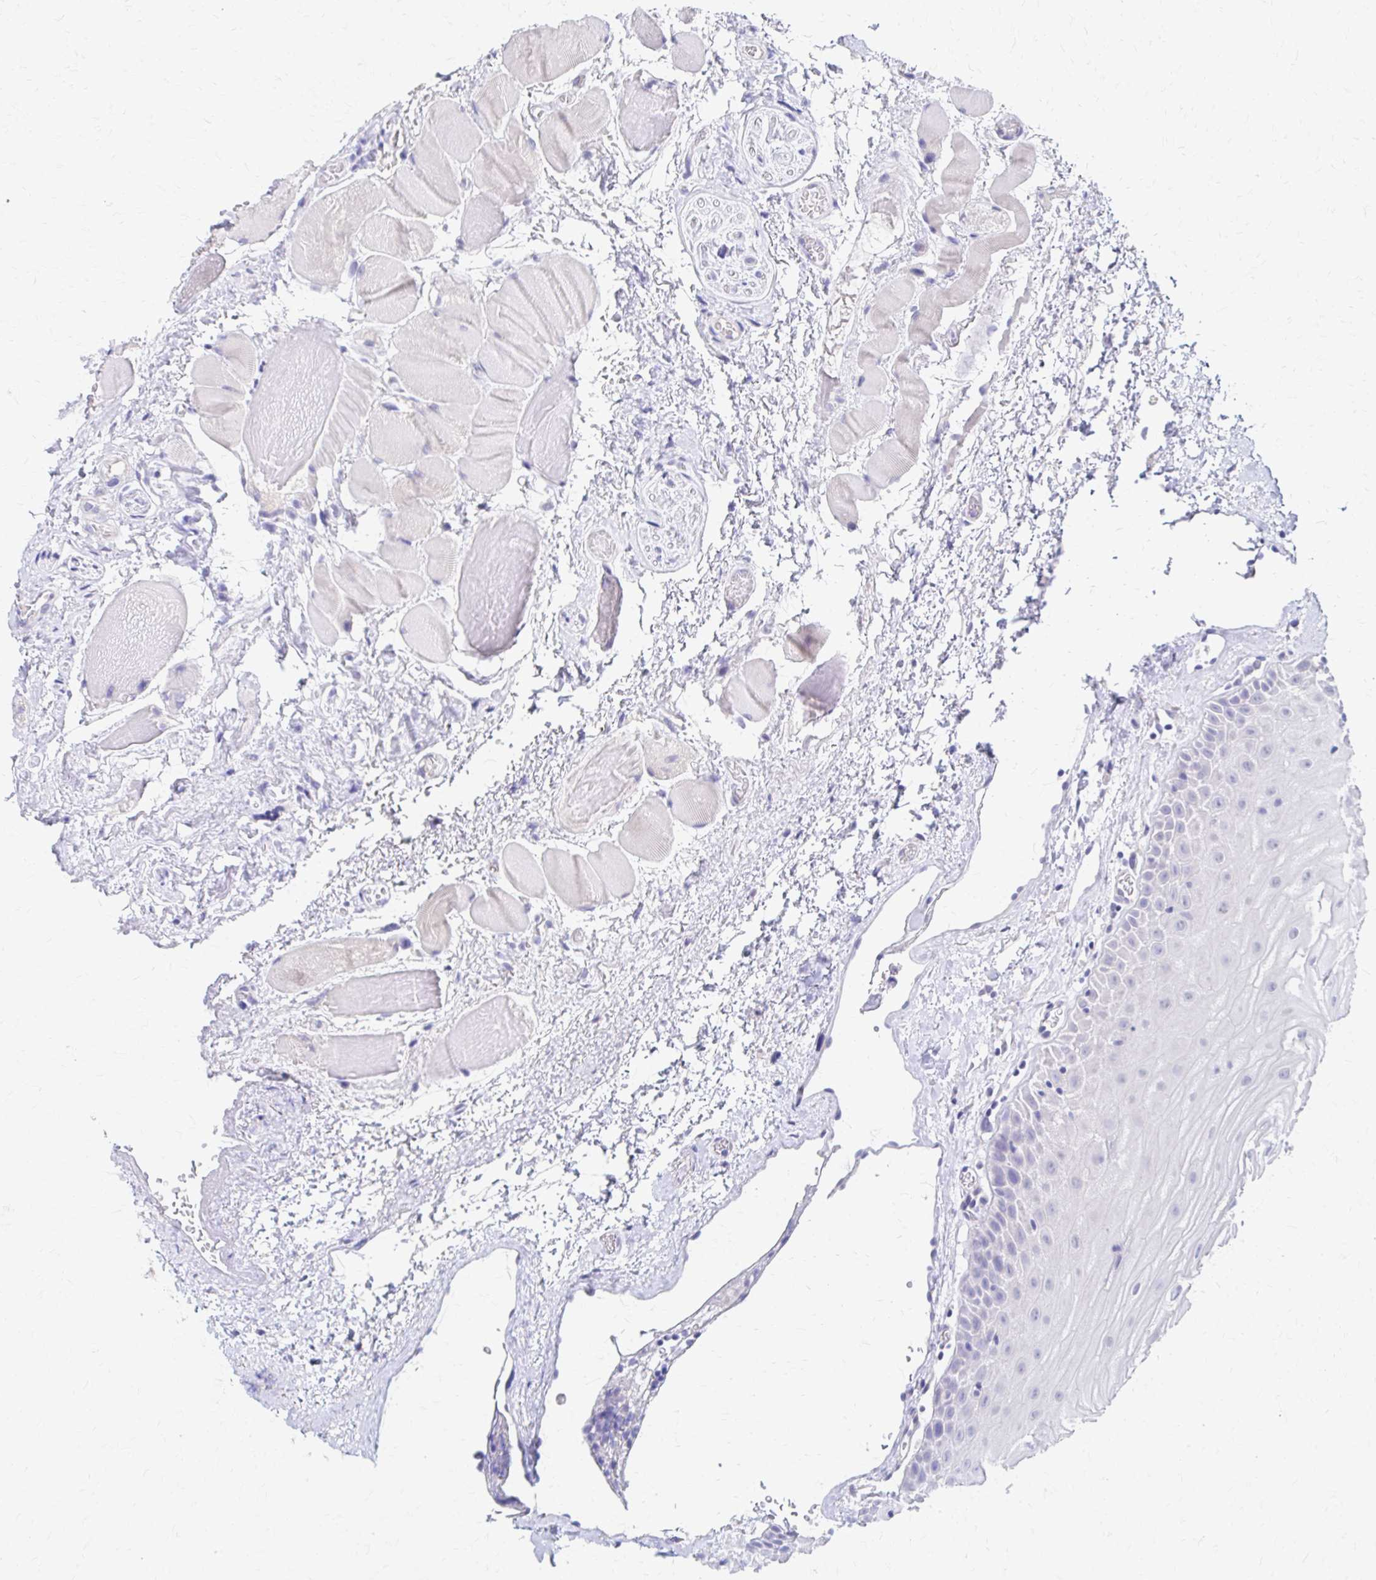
{"staining": {"intensity": "negative", "quantity": "none", "location": "none"}, "tissue": "oral mucosa", "cell_type": "Squamous epithelial cells", "image_type": "normal", "snomed": [{"axis": "morphology", "description": "Normal tissue, NOS"}, {"axis": "topography", "description": "Oral tissue"}], "caption": "Oral mucosa stained for a protein using immunohistochemistry reveals no positivity squamous epithelial cells.", "gene": "AZGP1", "patient": {"sex": "female", "age": 82}}